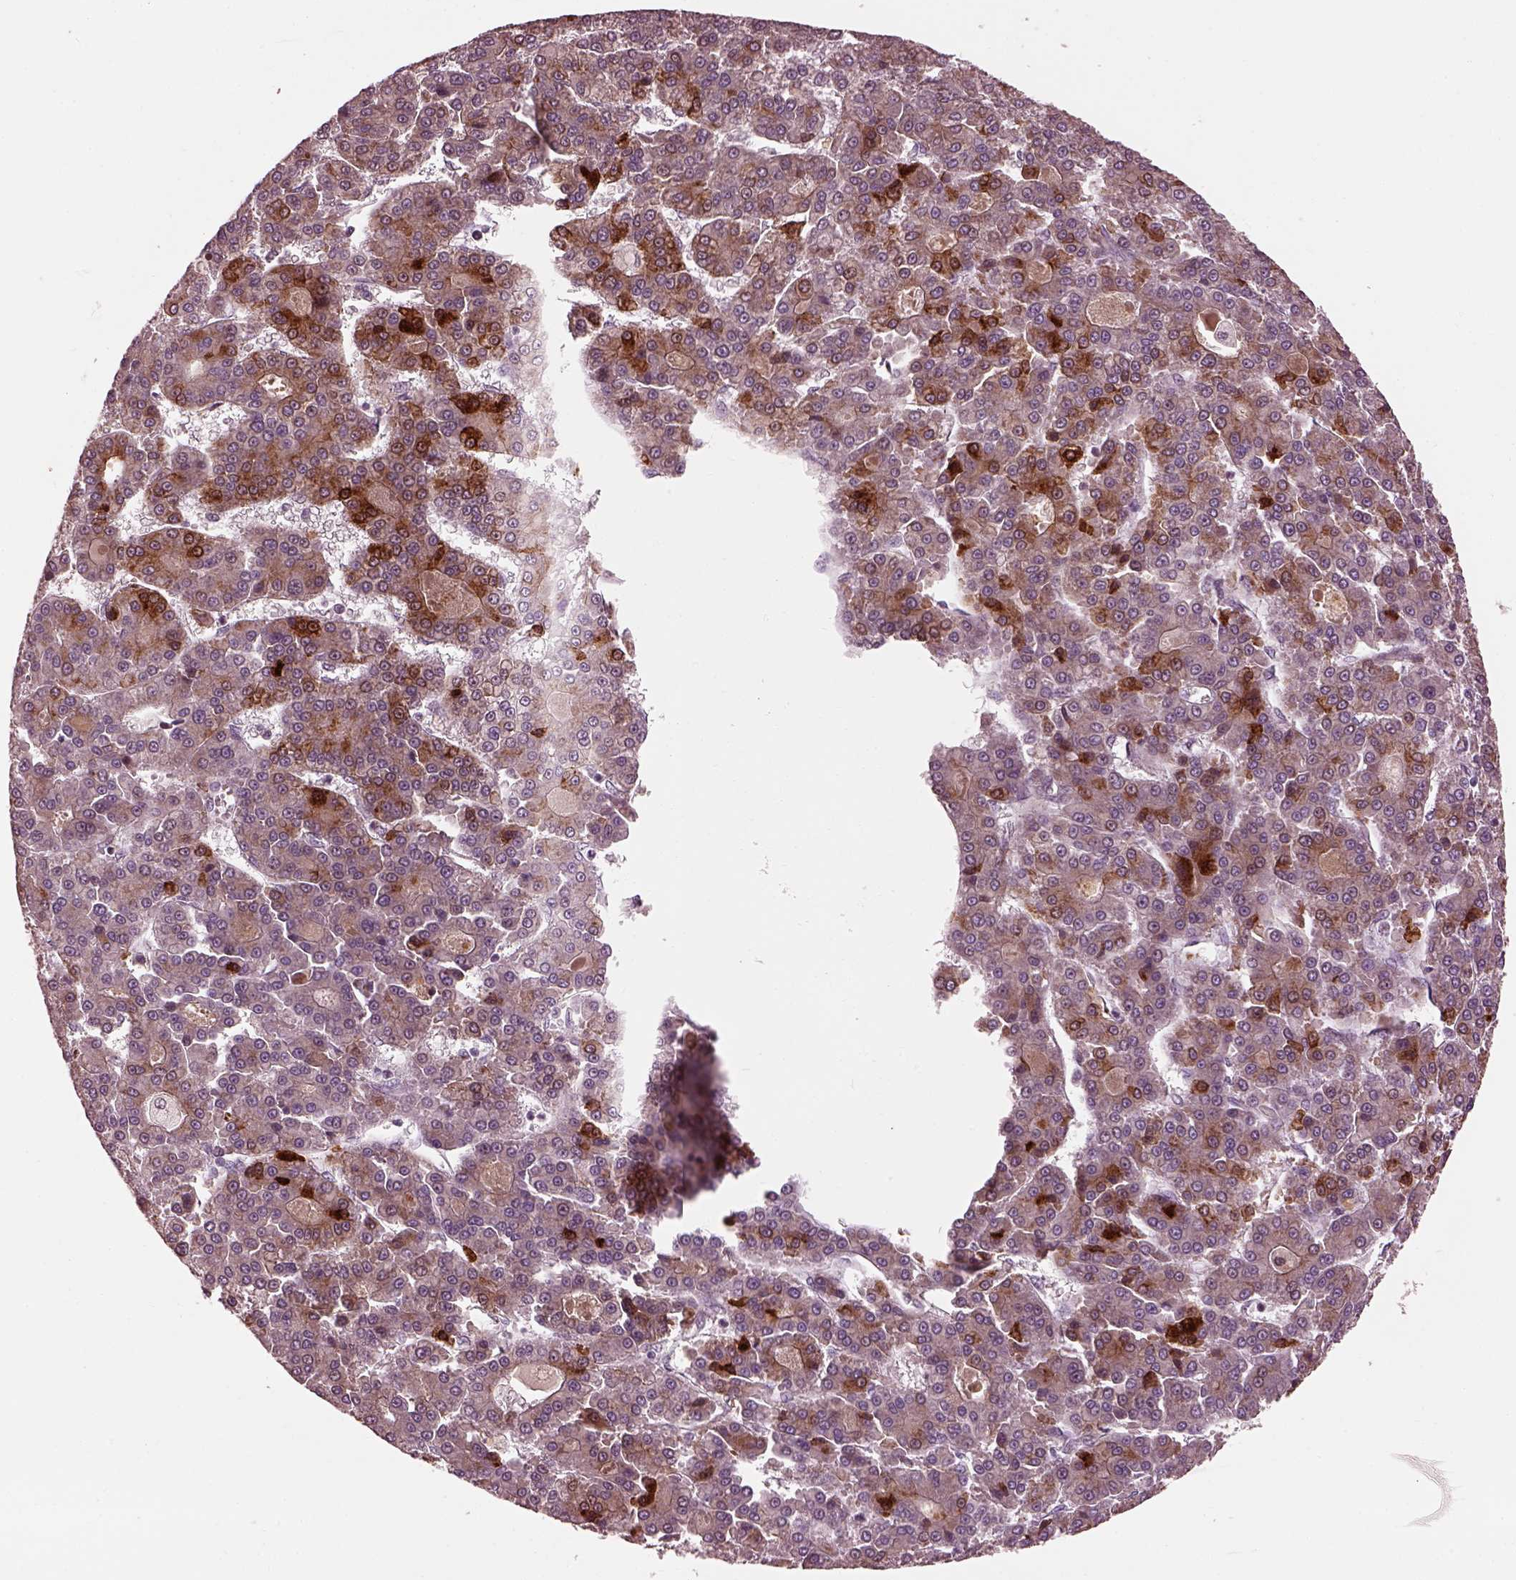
{"staining": {"intensity": "moderate", "quantity": "<25%", "location": "cytoplasmic/membranous"}, "tissue": "liver cancer", "cell_type": "Tumor cells", "image_type": "cancer", "snomed": [{"axis": "morphology", "description": "Carcinoma, Hepatocellular, NOS"}, {"axis": "topography", "description": "Liver"}], "caption": "Human liver cancer (hepatocellular carcinoma) stained with a brown dye exhibits moderate cytoplasmic/membranous positive expression in about <25% of tumor cells.", "gene": "EFEMP1", "patient": {"sex": "male", "age": 70}}